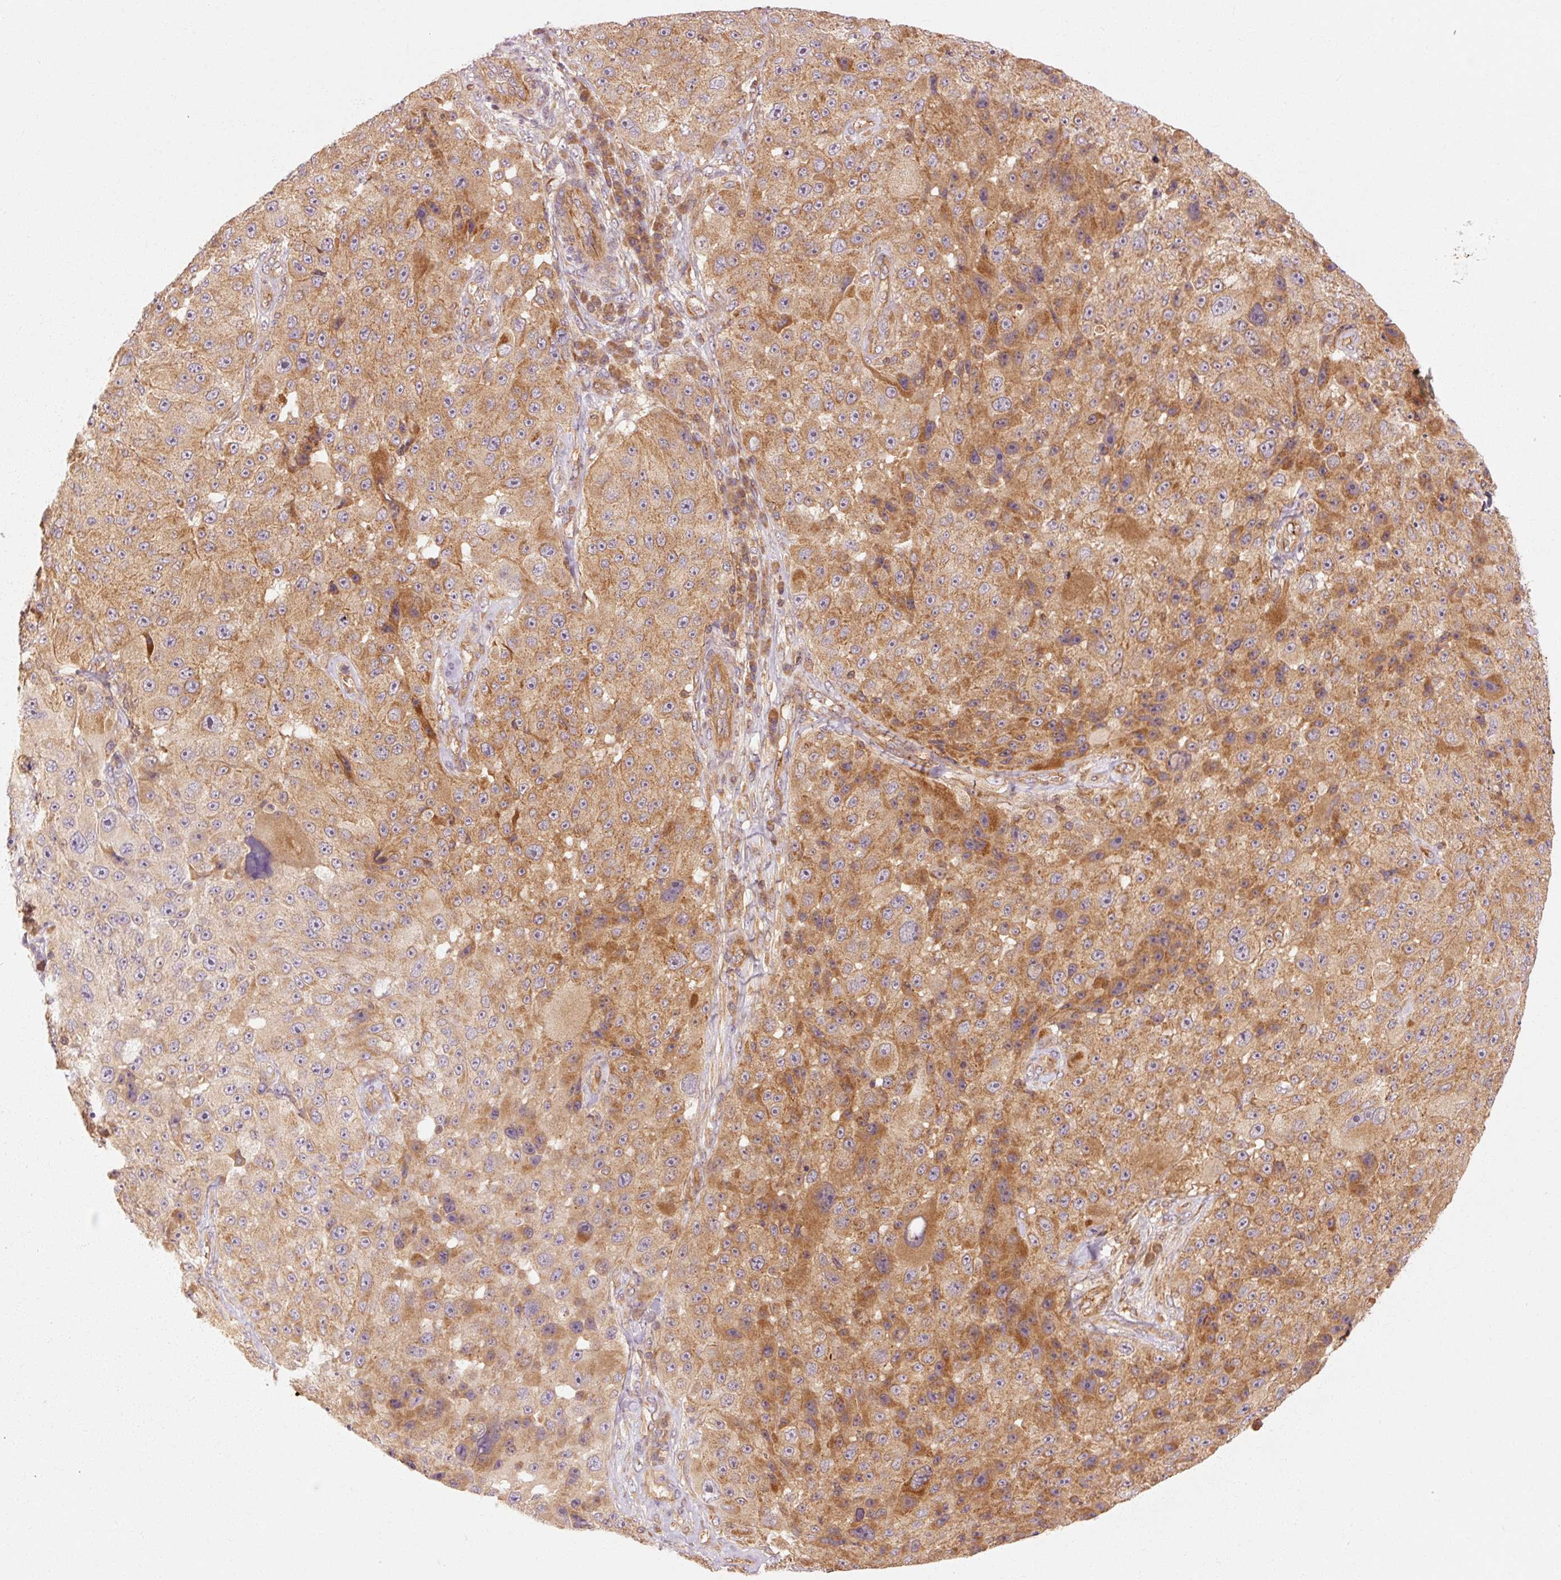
{"staining": {"intensity": "moderate", "quantity": ">75%", "location": "cytoplasmic/membranous"}, "tissue": "melanoma", "cell_type": "Tumor cells", "image_type": "cancer", "snomed": [{"axis": "morphology", "description": "Malignant melanoma, Metastatic site"}, {"axis": "topography", "description": "Lymph node"}], "caption": "A histopathology image of malignant melanoma (metastatic site) stained for a protein reveals moderate cytoplasmic/membranous brown staining in tumor cells.", "gene": "CTNNA1", "patient": {"sex": "male", "age": 62}}